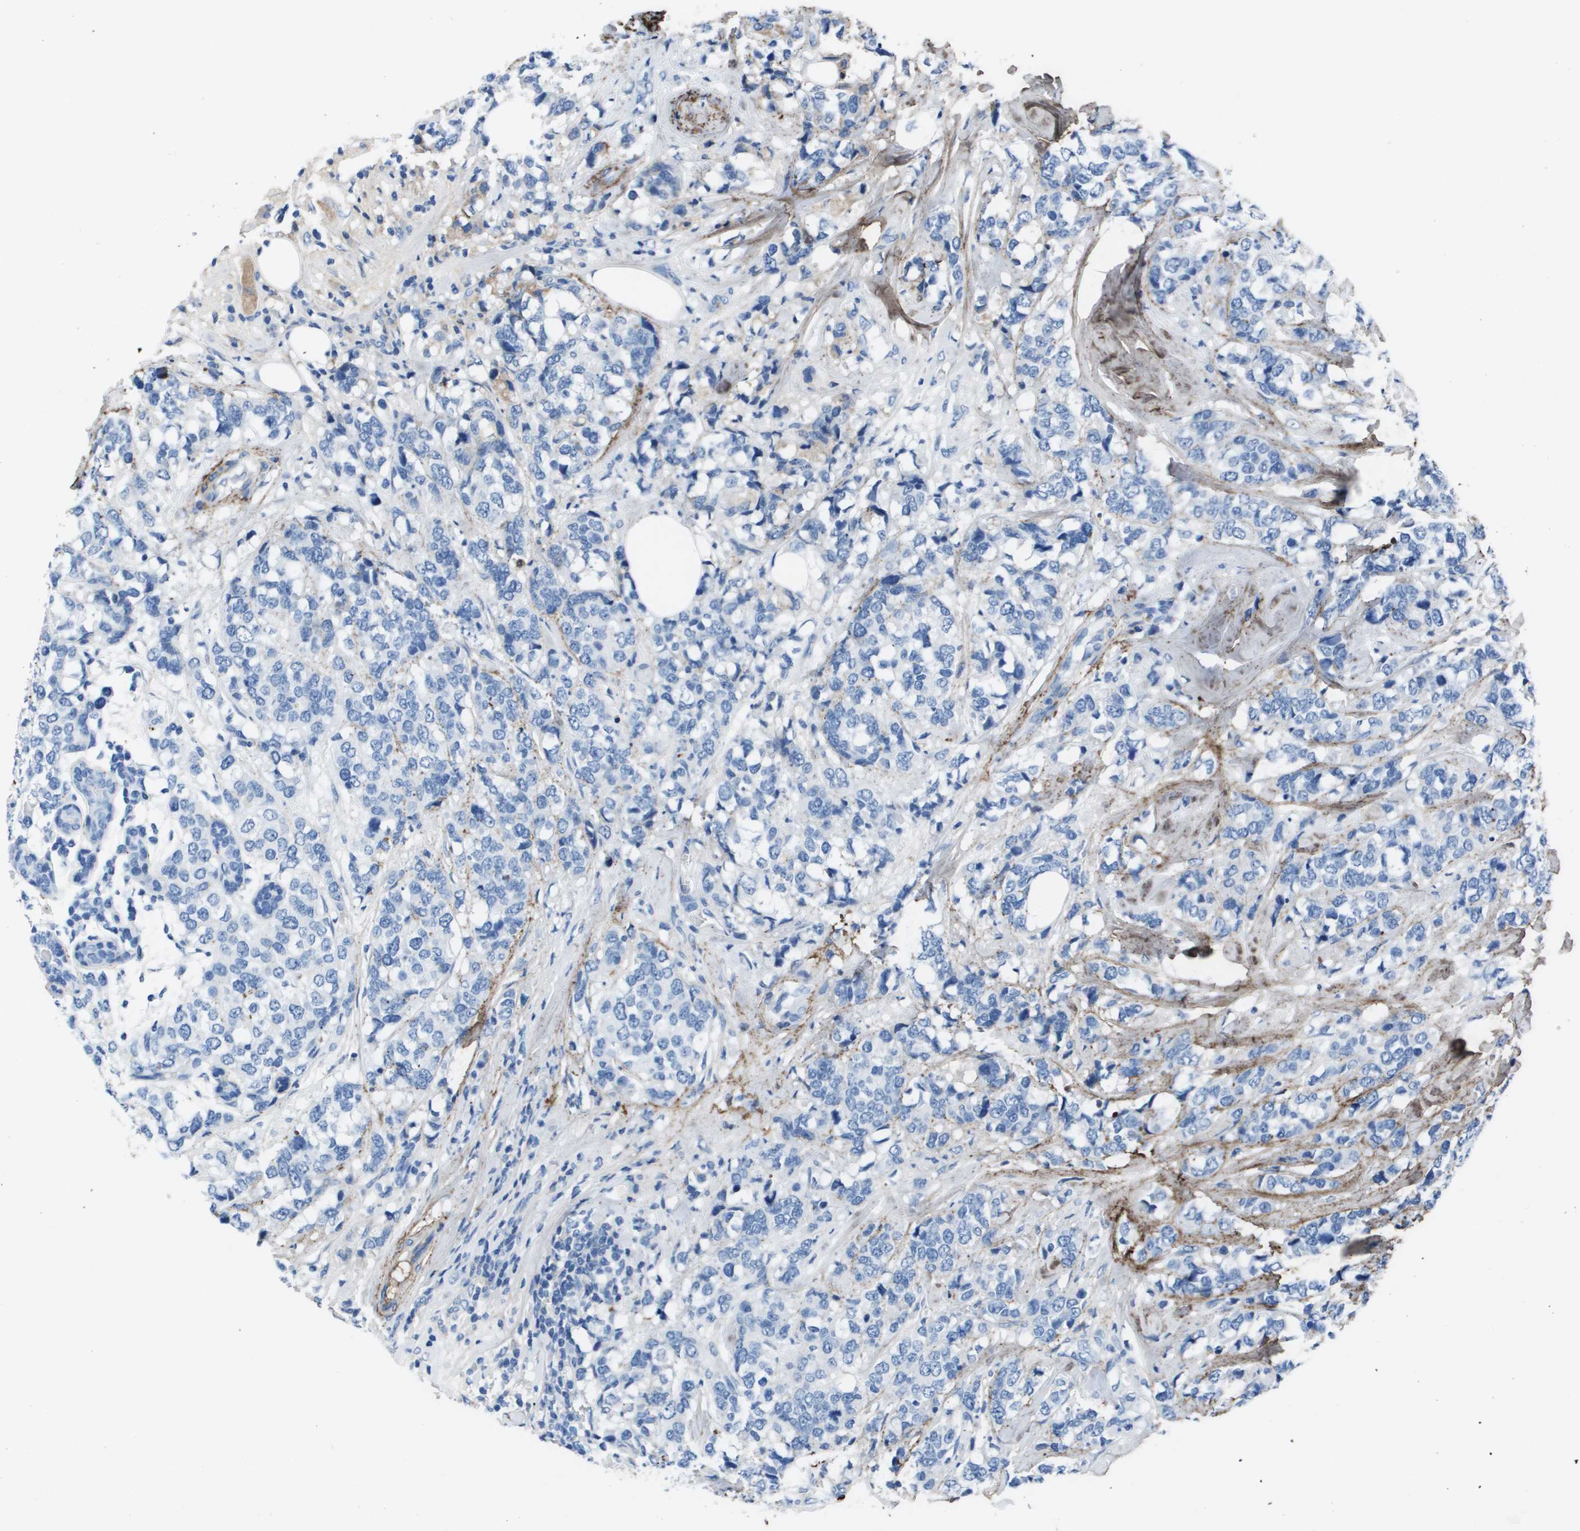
{"staining": {"intensity": "negative", "quantity": "none", "location": "none"}, "tissue": "breast cancer", "cell_type": "Tumor cells", "image_type": "cancer", "snomed": [{"axis": "morphology", "description": "Lobular carcinoma"}, {"axis": "topography", "description": "Breast"}], "caption": "Human breast lobular carcinoma stained for a protein using immunohistochemistry (IHC) displays no positivity in tumor cells.", "gene": "VTN", "patient": {"sex": "female", "age": 59}}